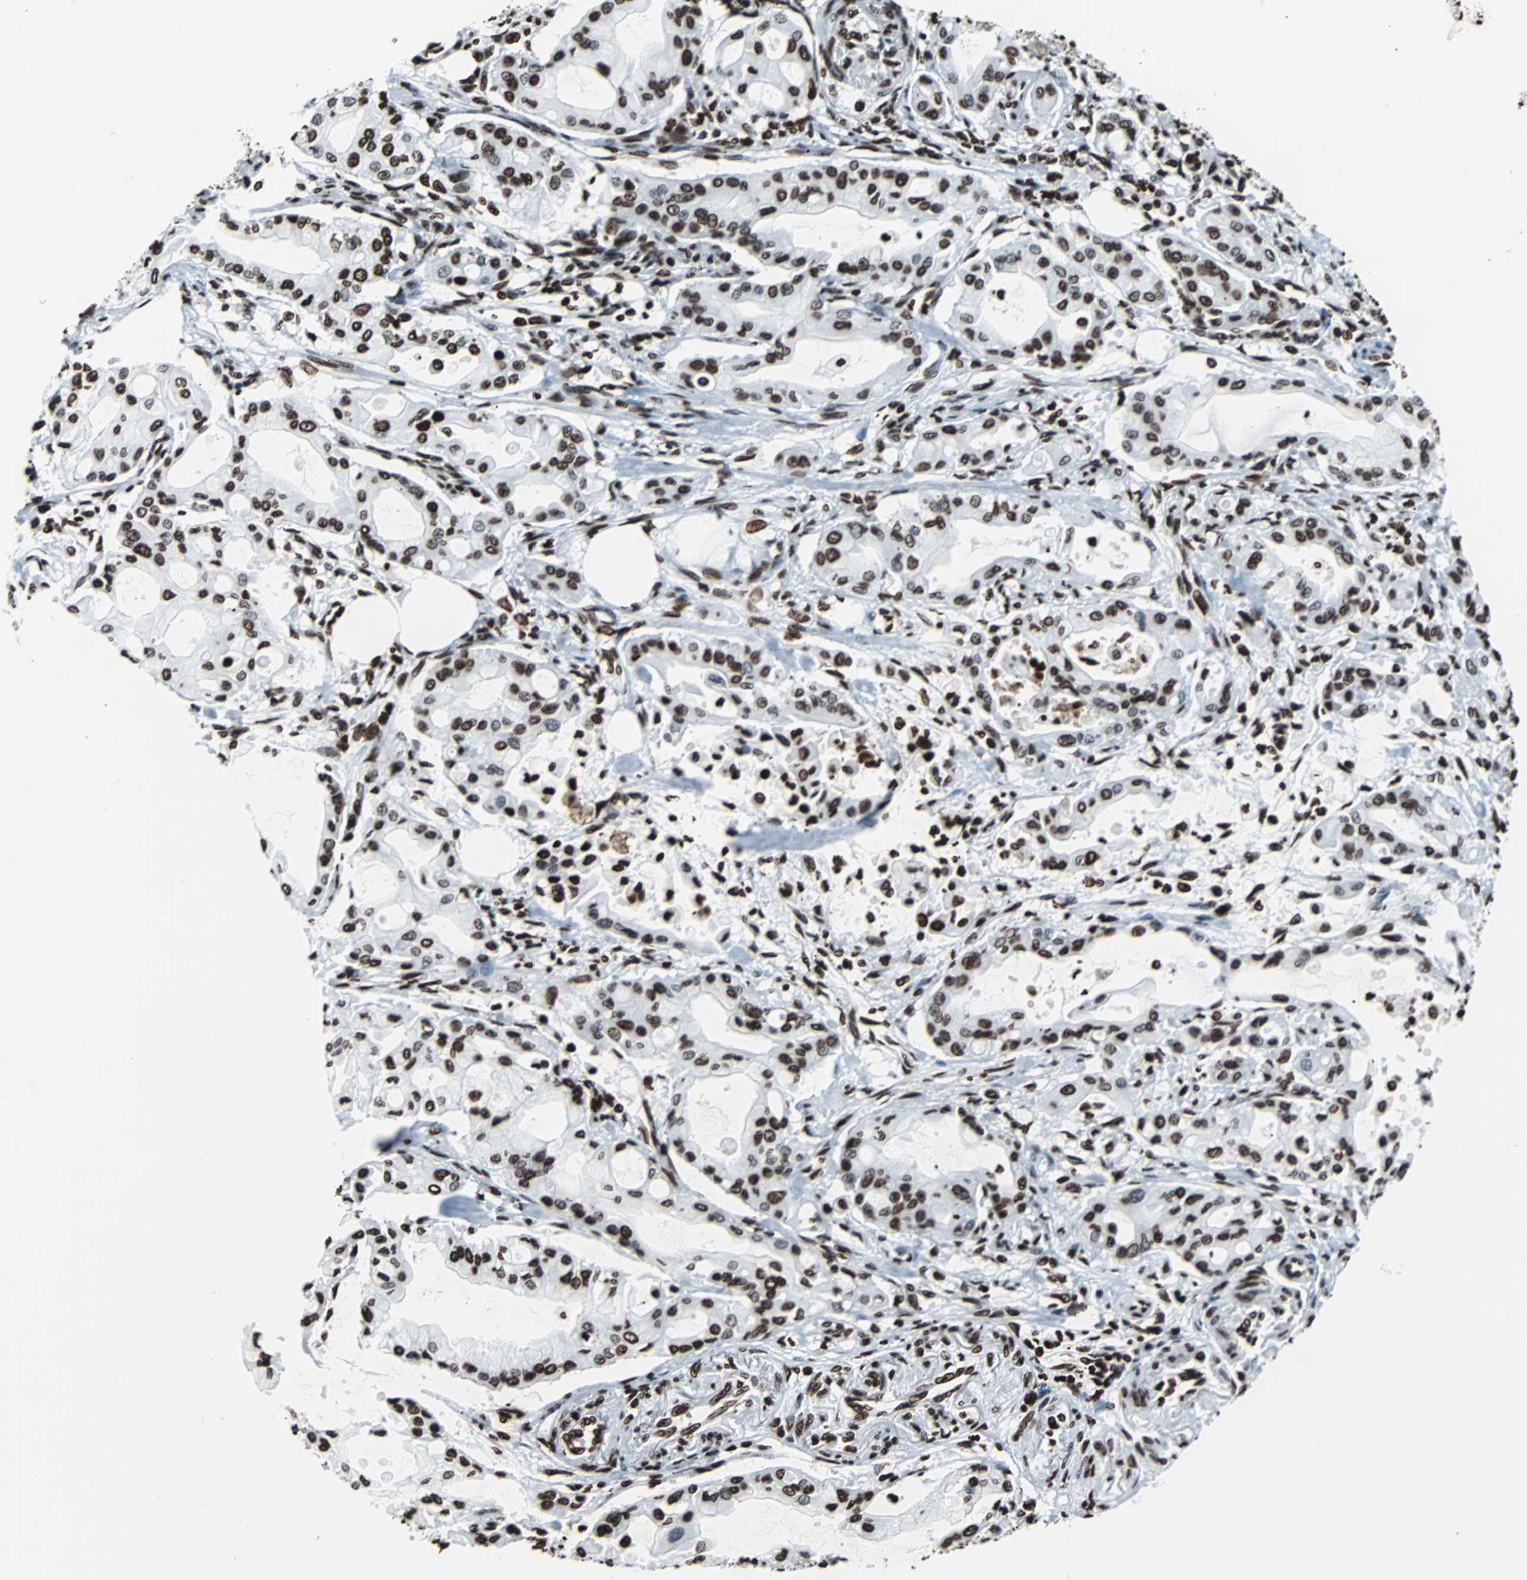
{"staining": {"intensity": "strong", "quantity": ">75%", "location": "nuclear"}, "tissue": "pancreatic cancer", "cell_type": "Tumor cells", "image_type": "cancer", "snomed": [{"axis": "morphology", "description": "Adenocarcinoma, NOS"}, {"axis": "morphology", "description": "Adenocarcinoma, metastatic, NOS"}, {"axis": "topography", "description": "Lymph node"}, {"axis": "topography", "description": "Pancreas"}, {"axis": "topography", "description": "Duodenum"}], "caption": "IHC micrograph of neoplastic tissue: human pancreatic cancer stained using immunohistochemistry reveals high levels of strong protein expression localized specifically in the nuclear of tumor cells, appearing as a nuclear brown color.", "gene": "H2BC18", "patient": {"sex": "female", "age": 64}}